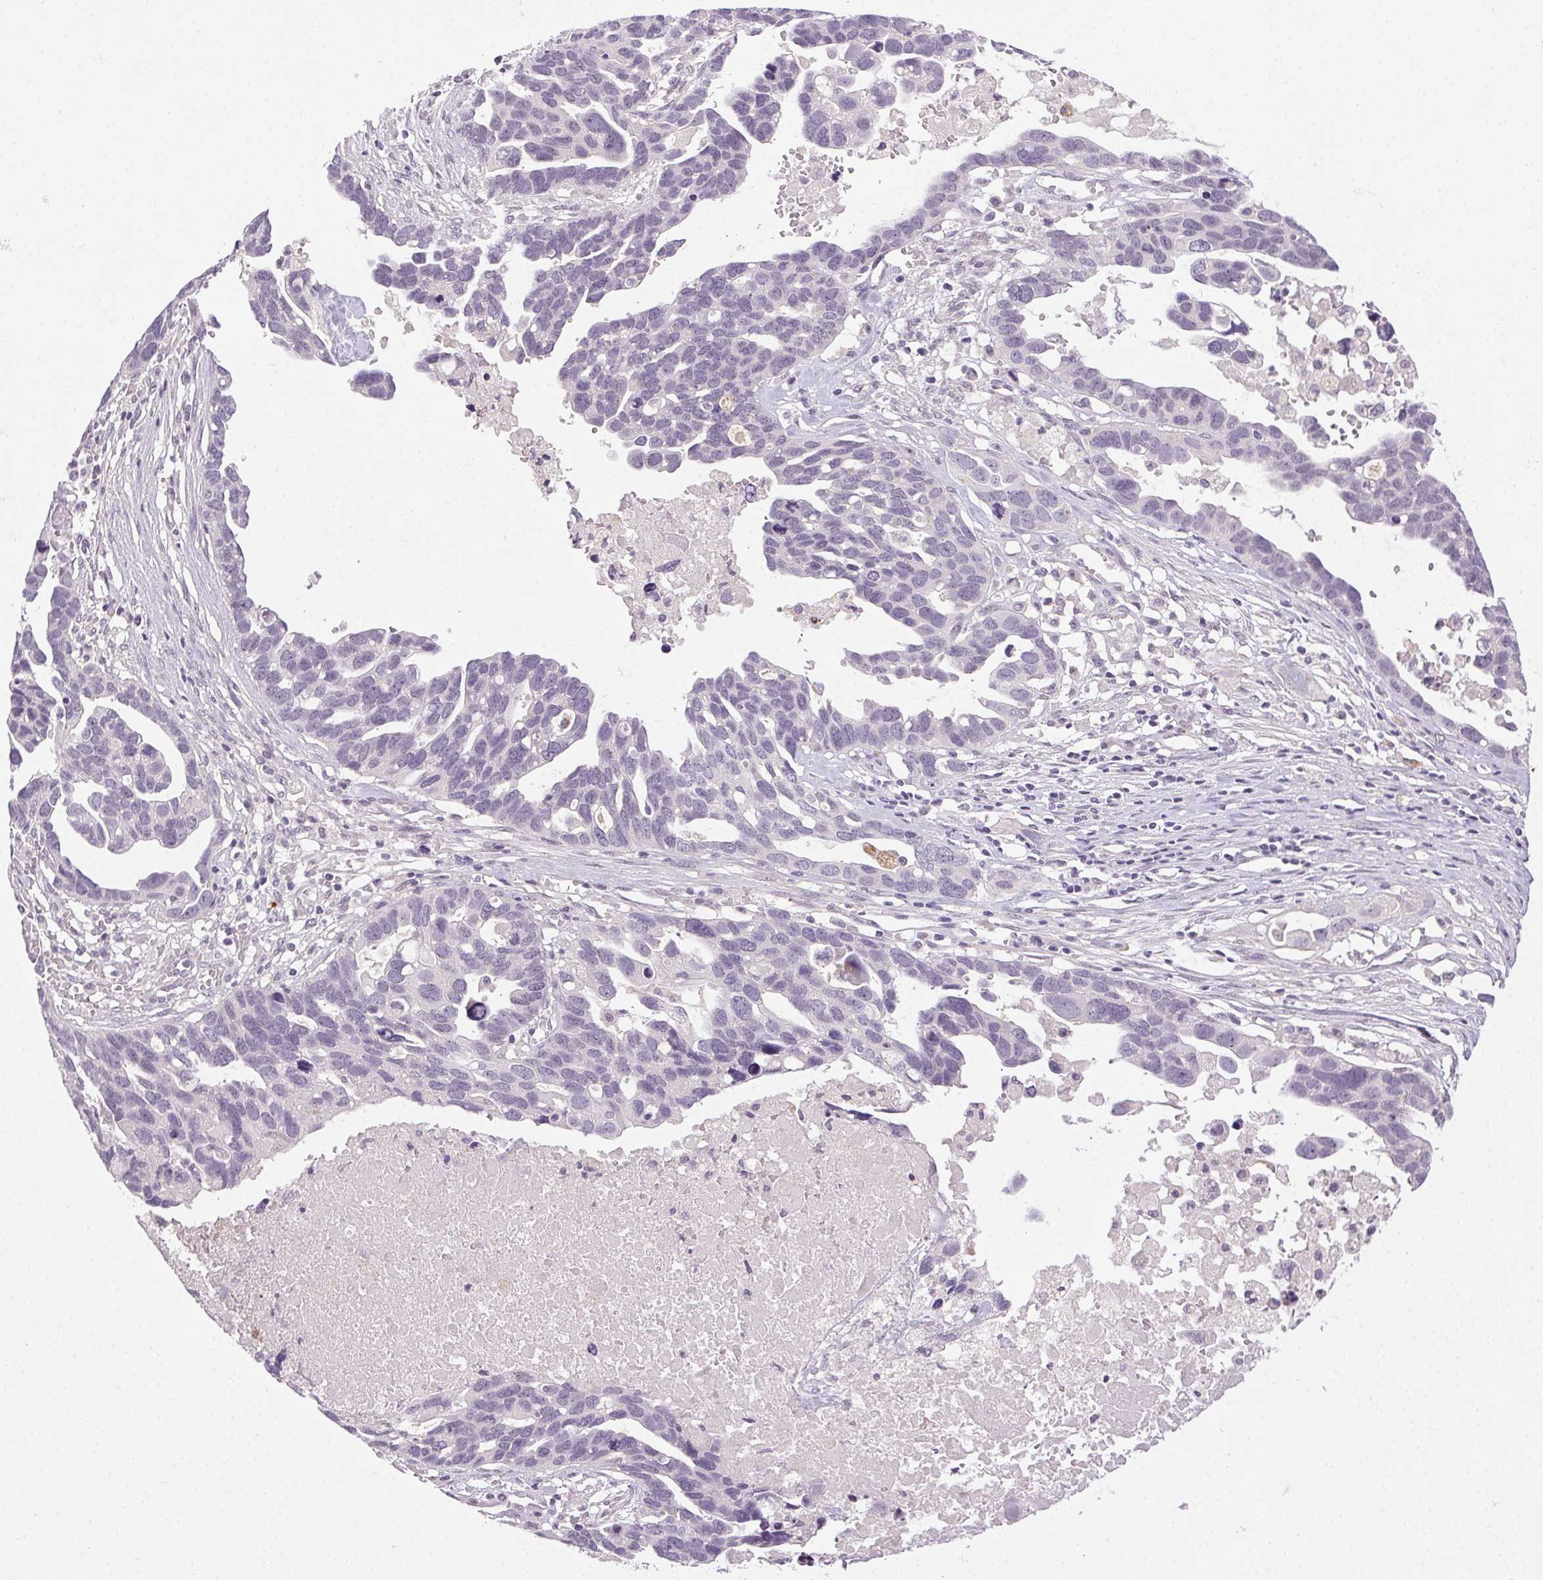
{"staining": {"intensity": "negative", "quantity": "none", "location": "none"}, "tissue": "ovarian cancer", "cell_type": "Tumor cells", "image_type": "cancer", "snomed": [{"axis": "morphology", "description": "Cystadenocarcinoma, serous, NOS"}, {"axis": "topography", "description": "Ovary"}], "caption": "DAB (3,3'-diaminobenzidine) immunohistochemical staining of ovarian serous cystadenocarcinoma demonstrates no significant expression in tumor cells.", "gene": "FAM168A", "patient": {"sex": "female", "age": 54}}